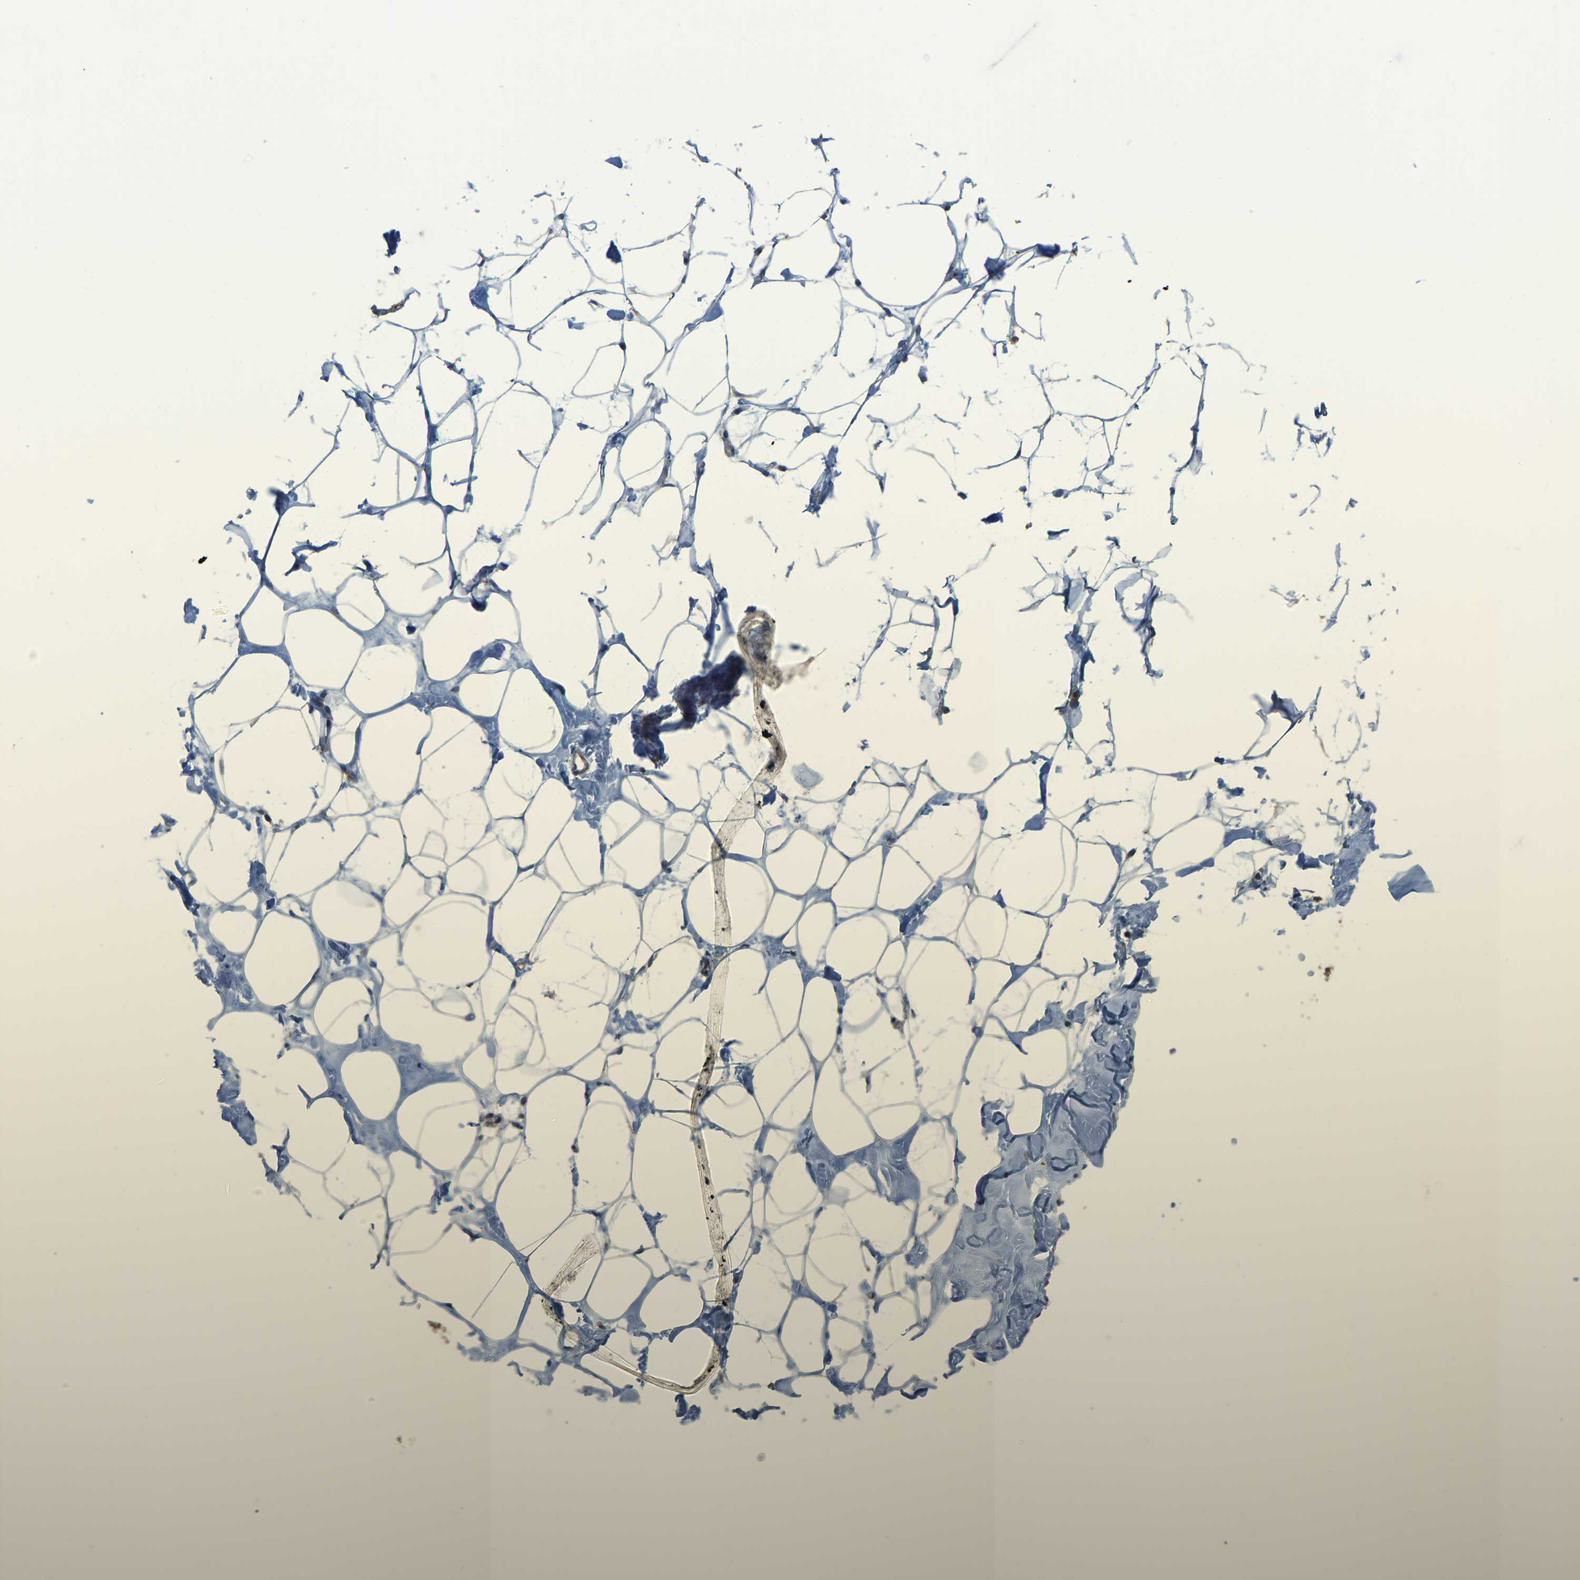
{"staining": {"intensity": "negative", "quantity": "none", "location": "none"}, "tissue": "adipose tissue", "cell_type": "Adipocytes", "image_type": "normal", "snomed": [{"axis": "morphology", "description": "Normal tissue, NOS"}, {"axis": "morphology", "description": "Fibrosis, NOS"}, {"axis": "topography", "description": "Breast"}, {"axis": "topography", "description": "Adipose tissue"}], "caption": "Human adipose tissue stained for a protein using immunohistochemistry (IHC) reveals no positivity in adipocytes.", "gene": "PSMD7", "patient": {"sex": "female", "age": 39}}